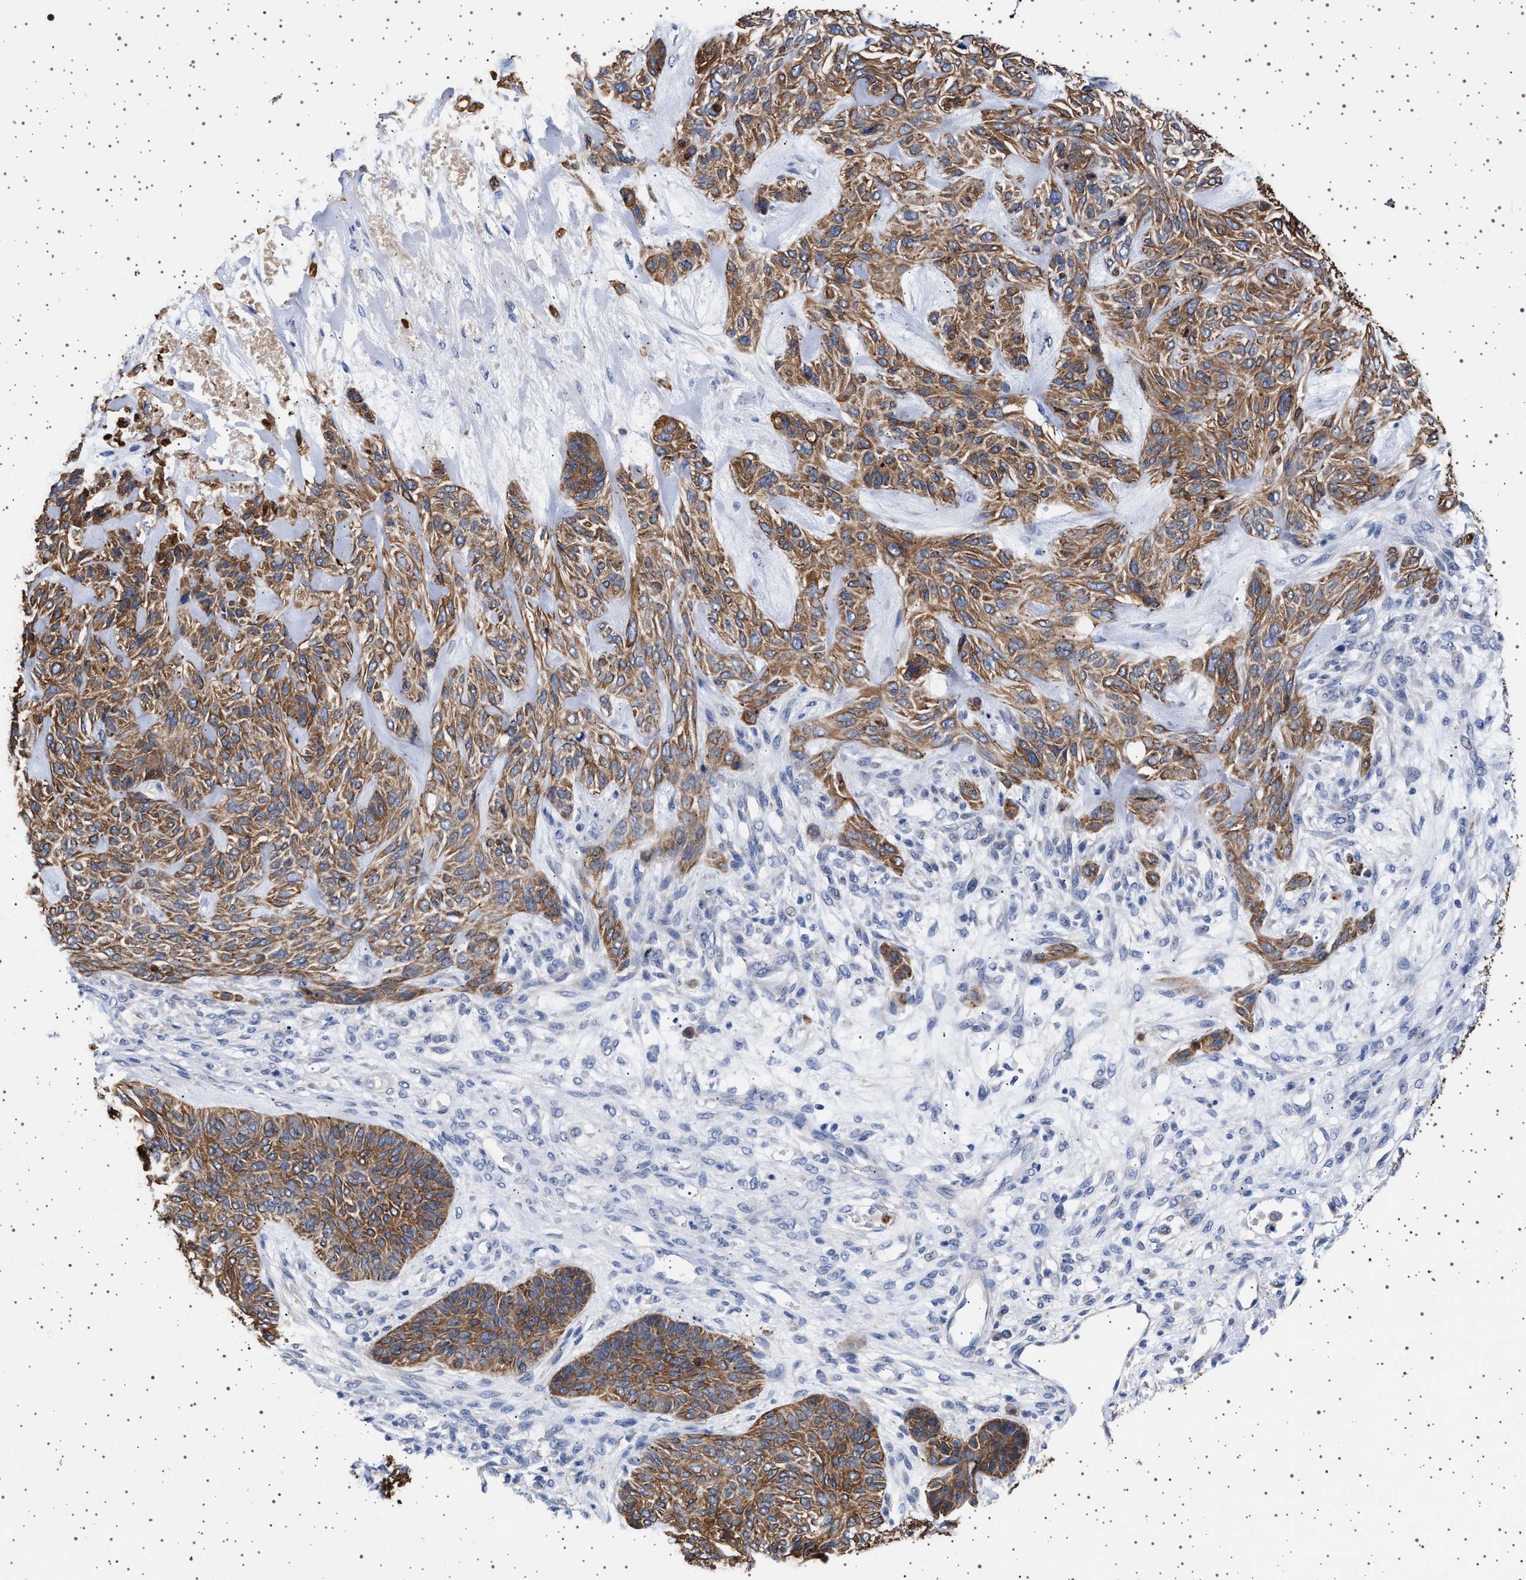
{"staining": {"intensity": "moderate", "quantity": ">75%", "location": "cytoplasmic/membranous"}, "tissue": "skin cancer", "cell_type": "Tumor cells", "image_type": "cancer", "snomed": [{"axis": "morphology", "description": "Basal cell carcinoma"}, {"axis": "topography", "description": "Skin"}], "caption": "Immunohistochemical staining of human skin basal cell carcinoma displays medium levels of moderate cytoplasmic/membranous protein staining in approximately >75% of tumor cells.", "gene": "TRMT10B", "patient": {"sex": "male", "age": 55}}